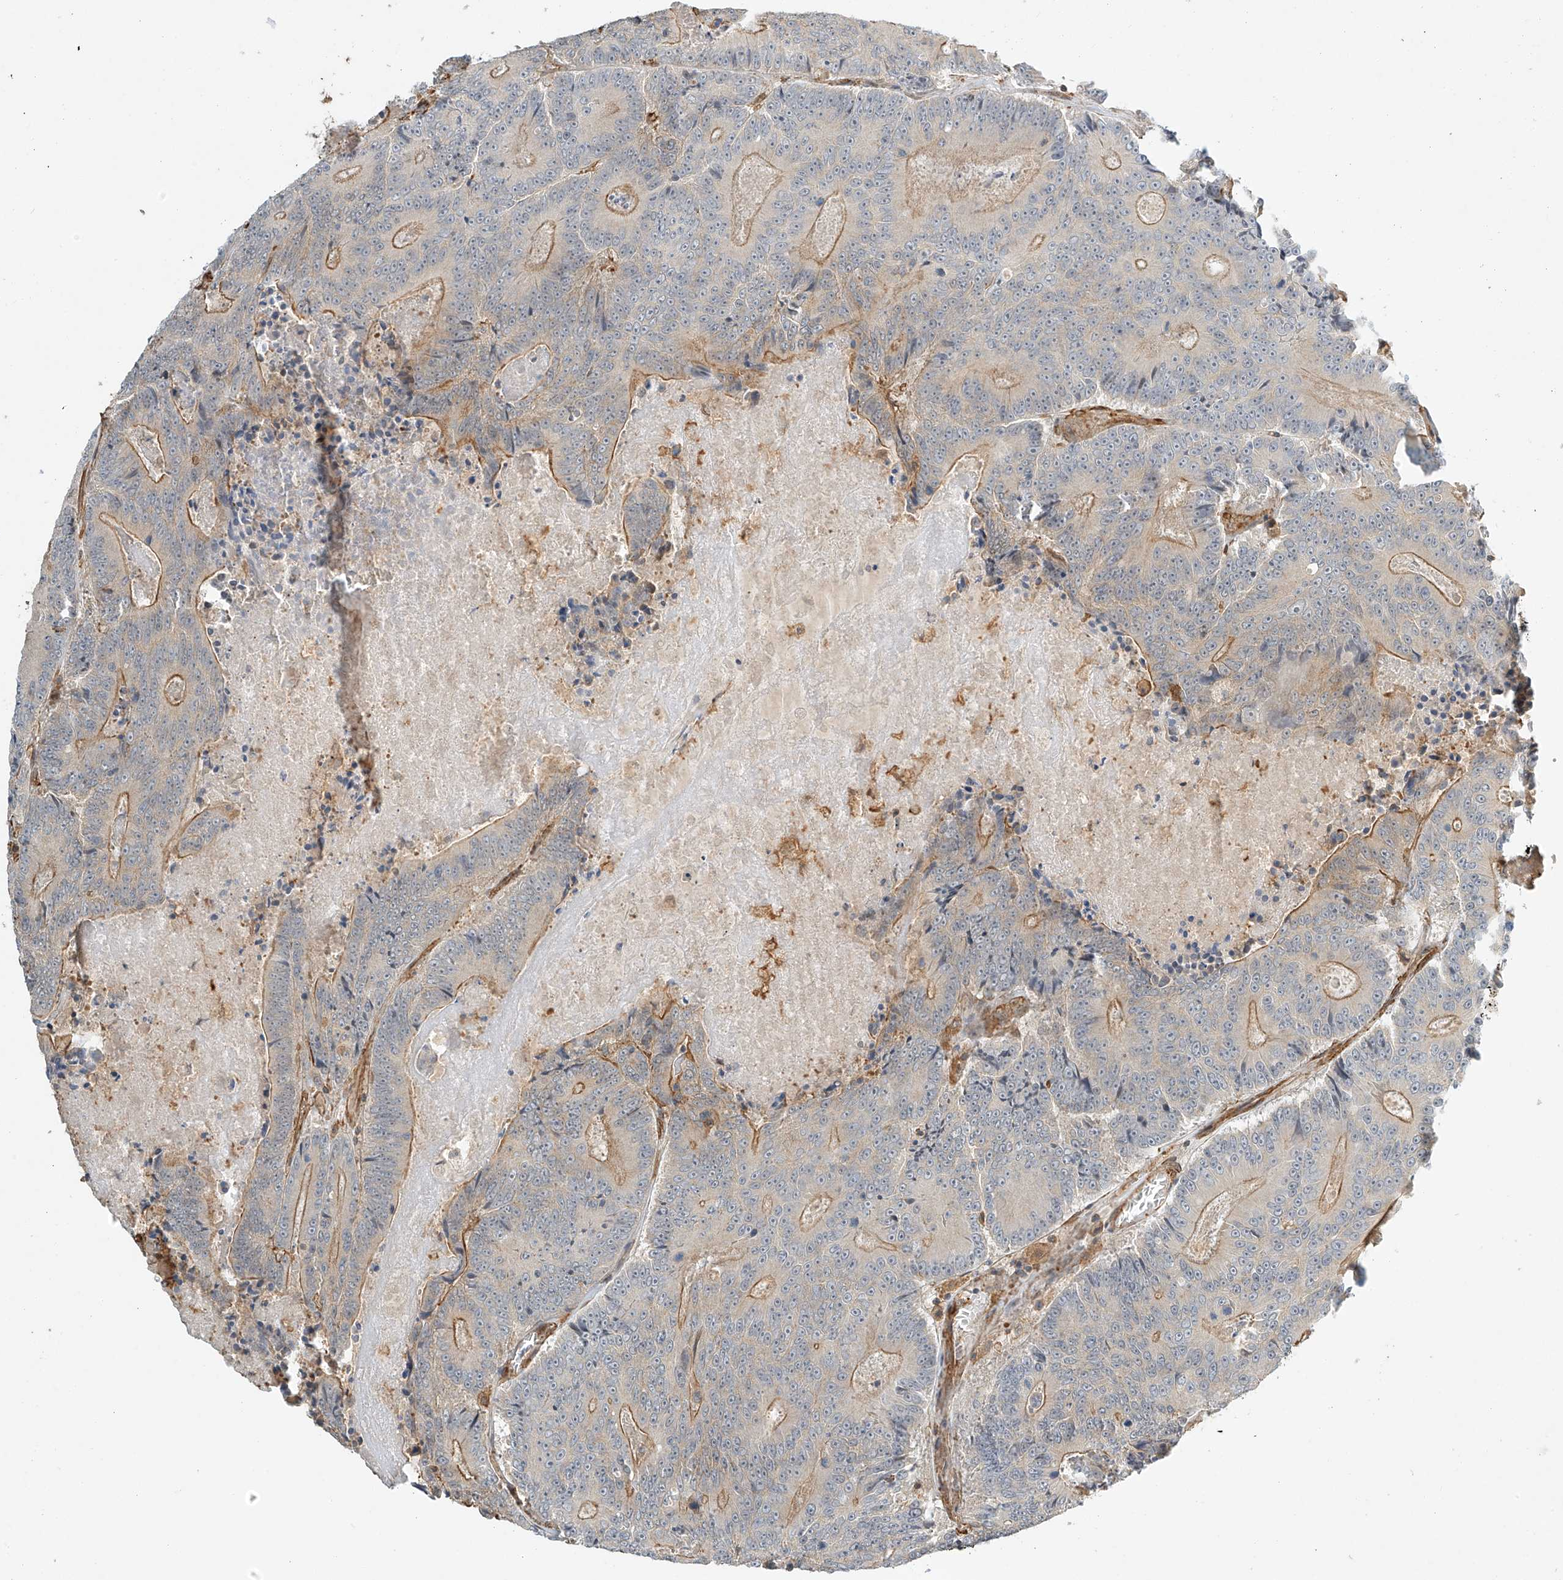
{"staining": {"intensity": "moderate", "quantity": "25%-75%", "location": "cytoplasmic/membranous"}, "tissue": "colorectal cancer", "cell_type": "Tumor cells", "image_type": "cancer", "snomed": [{"axis": "morphology", "description": "Adenocarcinoma, NOS"}, {"axis": "topography", "description": "Colon"}], "caption": "Approximately 25%-75% of tumor cells in human colorectal adenocarcinoma show moderate cytoplasmic/membranous protein positivity as visualized by brown immunohistochemical staining.", "gene": "CSMD3", "patient": {"sex": "male", "age": 83}}